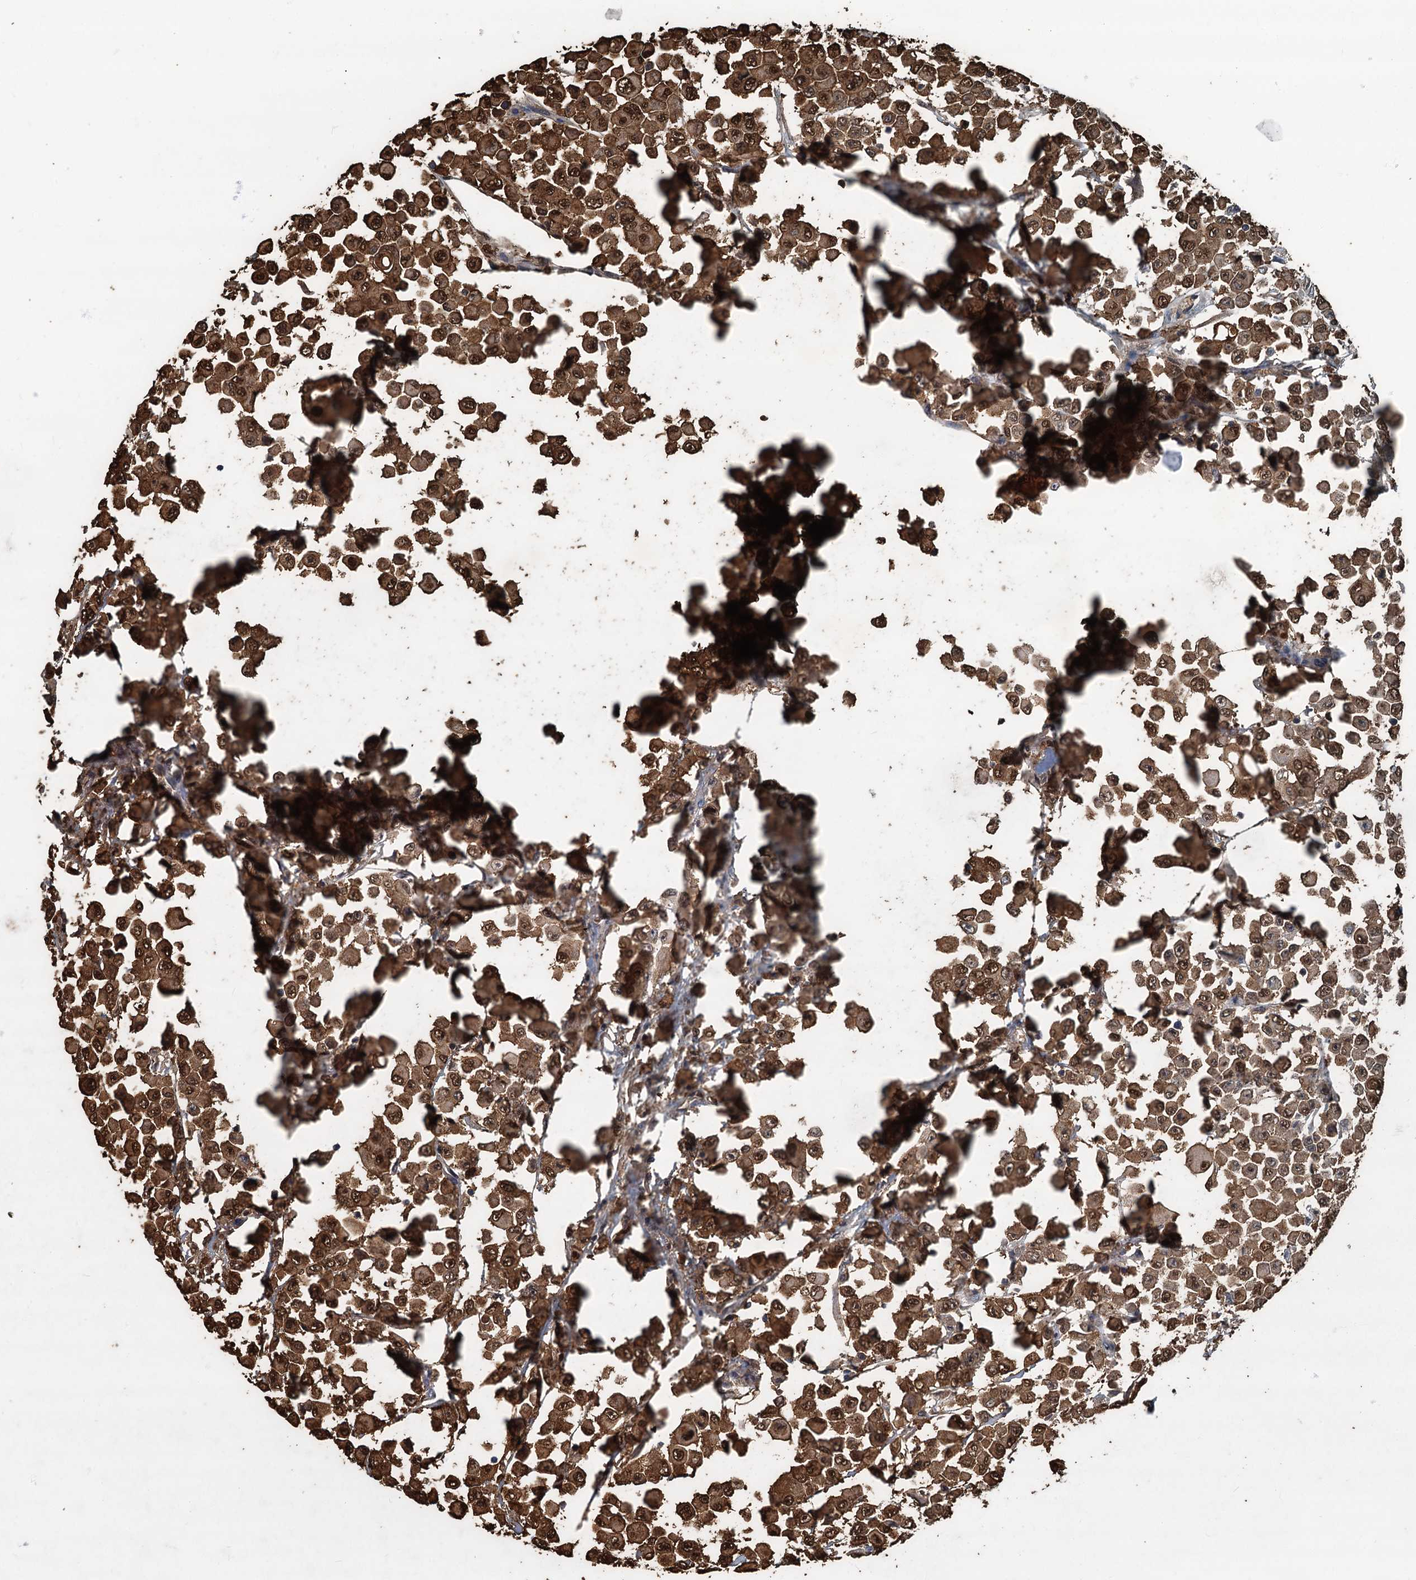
{"staining": {"intensity": "moderate", "quantity": ">75%", "location": "cytoplasmic/membranous,nuclear"}, "tissue": "colorectal cancer", "cell_type": "Tumor cells", "image_type": "cancer", "snomed": [{"axis": "morphology", "description": "Adenocarcinoma, NOS"}, {"axis": "topography", "description": "Colon"}], "caption": "An immunohistochemistry image of tumor tissue is shown. Protein staining in brown highlights moderate cytoplasmic/membranous and nuclear positivity in colorectal cancer (adenocarcinoma) within tumor cells.", "gene": "S100A6", "patient": {"sex": "male", "age": 51}}